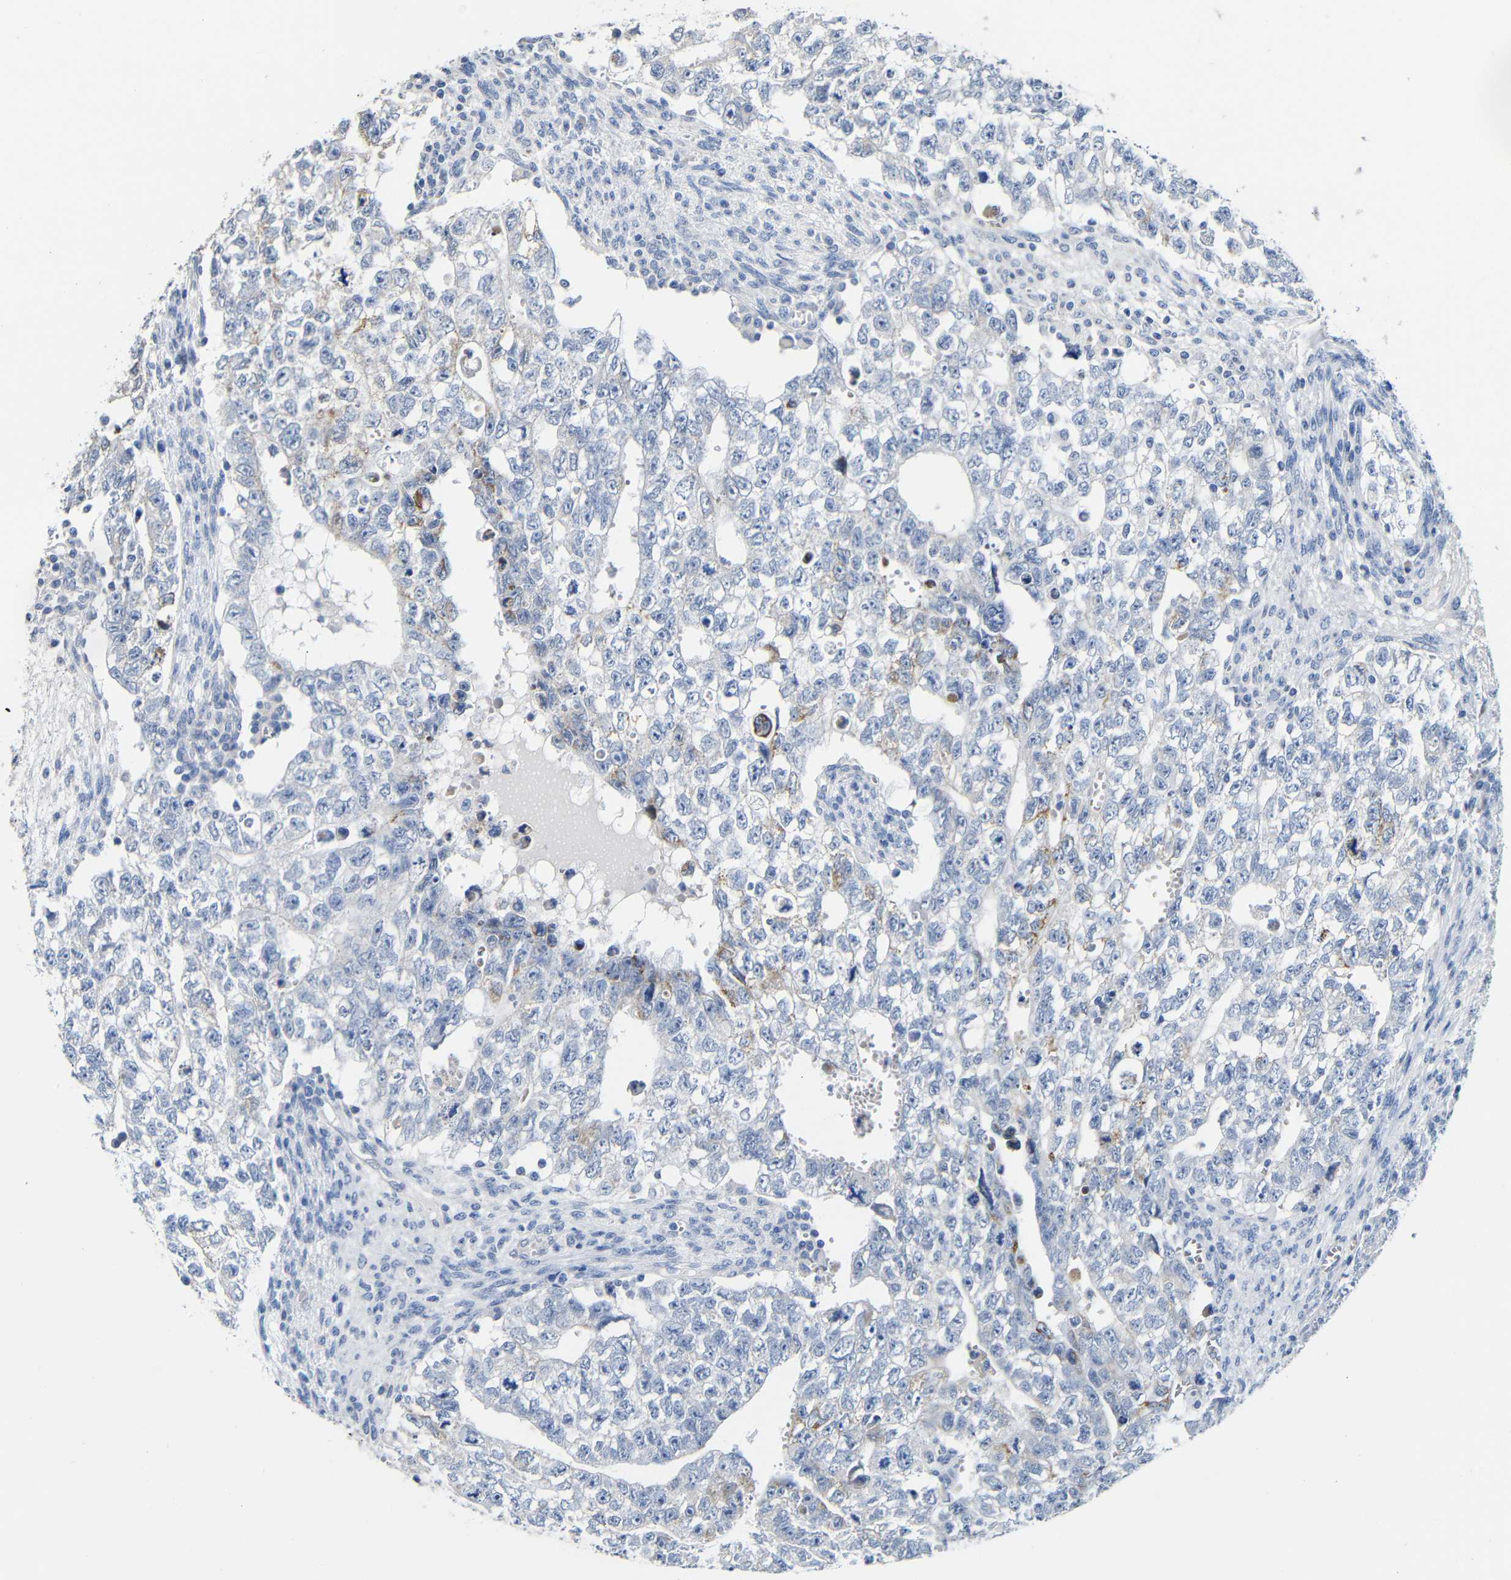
{"staining": {"intensity": "moderate", "quantity": "<25%", "location": "cytoplasmic/membranous"}, "tissue": "testis cancer", "cell_type": "Tumor cells", "image_type": "cancer", "snomed": [{"axis": "morphology", "description": "Seminoma, NOS"}, {"axis": "morphology", "description": "Carcinoma, Embryonal, NOS"}, {"axis": "topography", "description": "Testis"}], "caption": "Moderate cytoplasmic/membranous expression for a protein is identified in about <25% of tumor cells of testis cancer using immunohistochemistry (IHC).", "gene": "MAOA", "patient": {"sex": "male", "age": 38}}